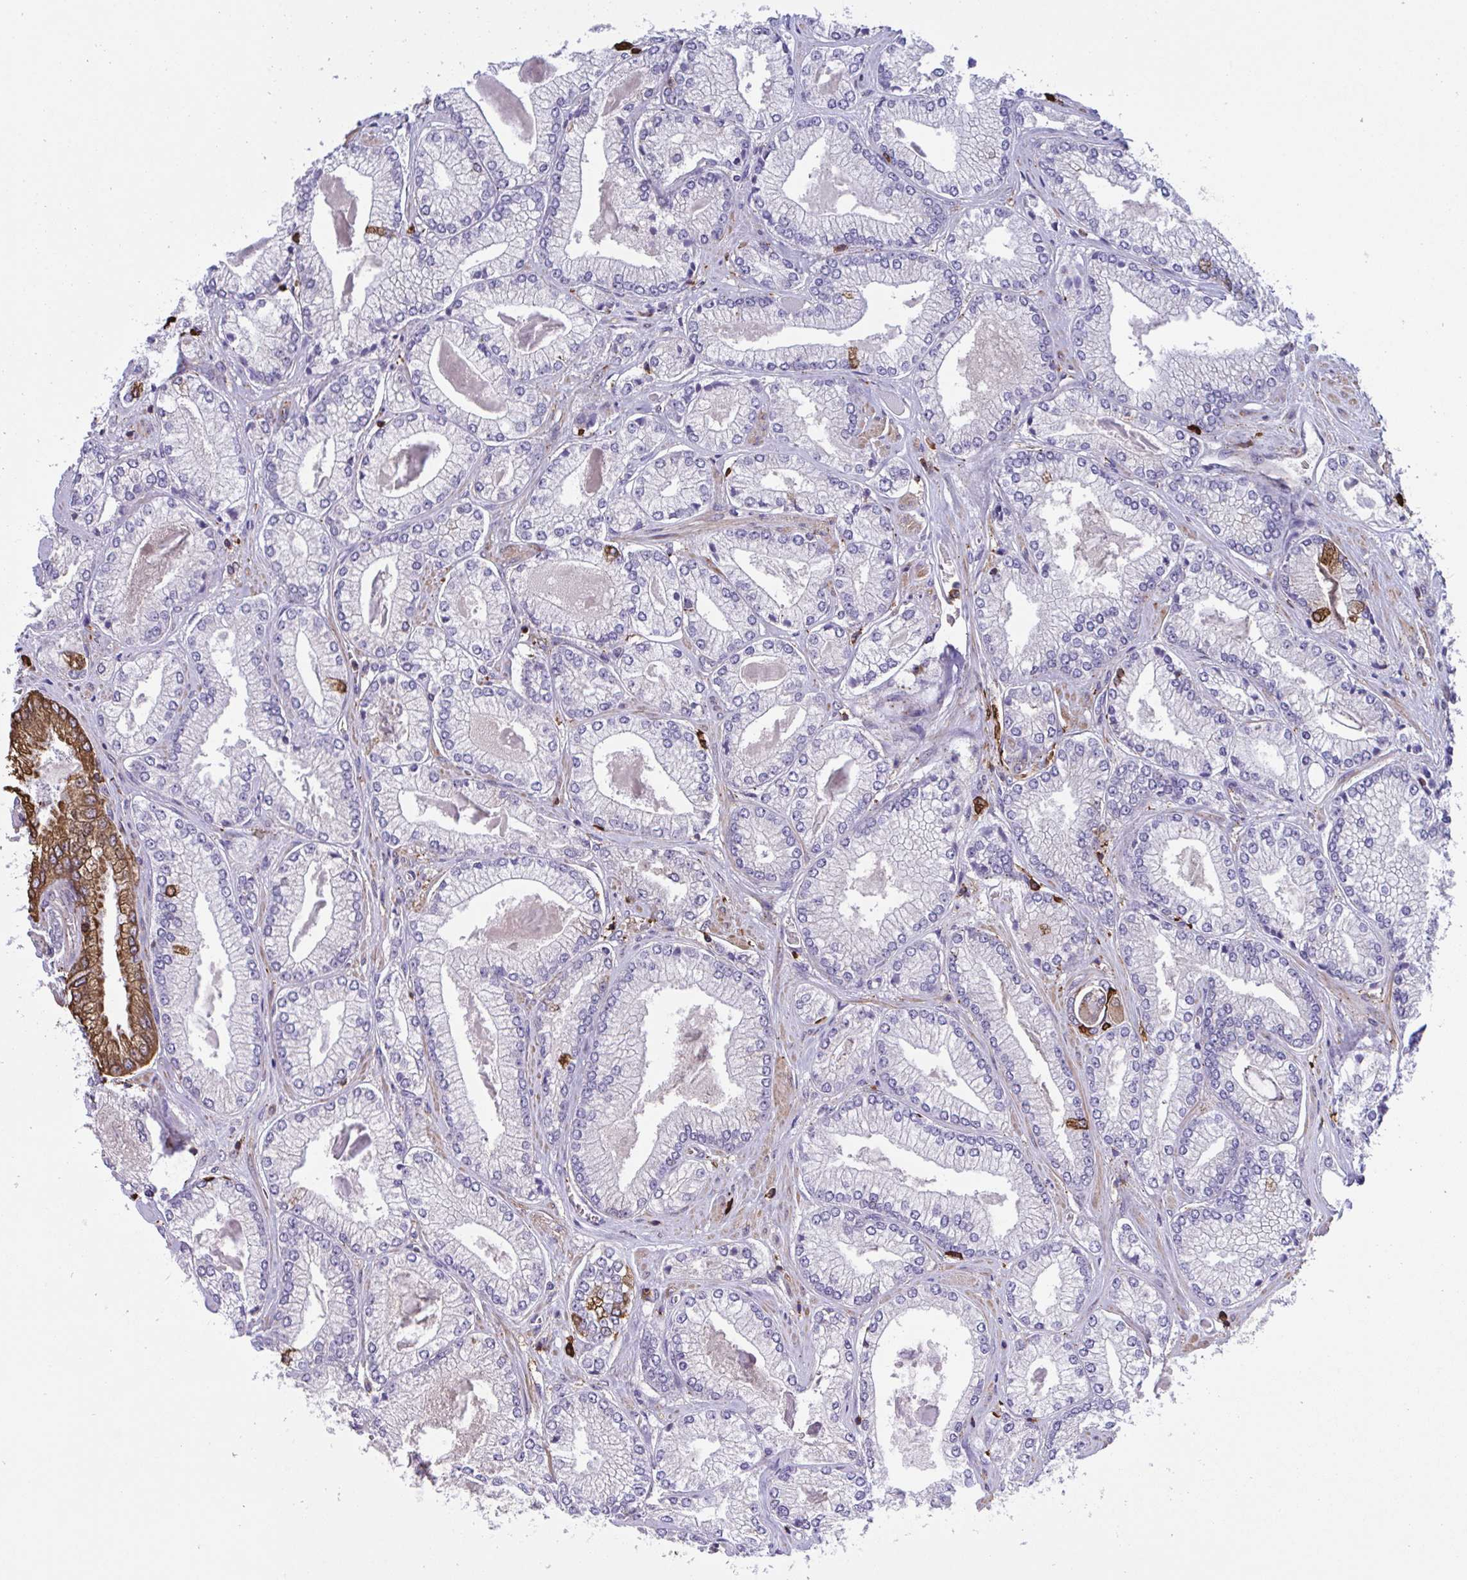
{"staining": {"intensity": "strong", "quantity": "<25%", "location": "cytoplasmic/membranous"}, "tissue": "prostate cancer", "cell_type": "Tumor cells", "image_type": "cancer", "snomed": [{"axis": "morphology", "description": "Adenocarcinoma, Low grade"}, {"axis": "topography", "description": "Prostate"}], "caption": "Immunohistochemistry histopathology image of human prostate cancer (low-grade adenocarcinoma) stained for a protein (brown), which exhibits medium levels of strong cytoplasmic/membranous expression in about <25% of tumor cells.", "gene": "PPIH", "patient": {"sex": "male", "age": 67}}